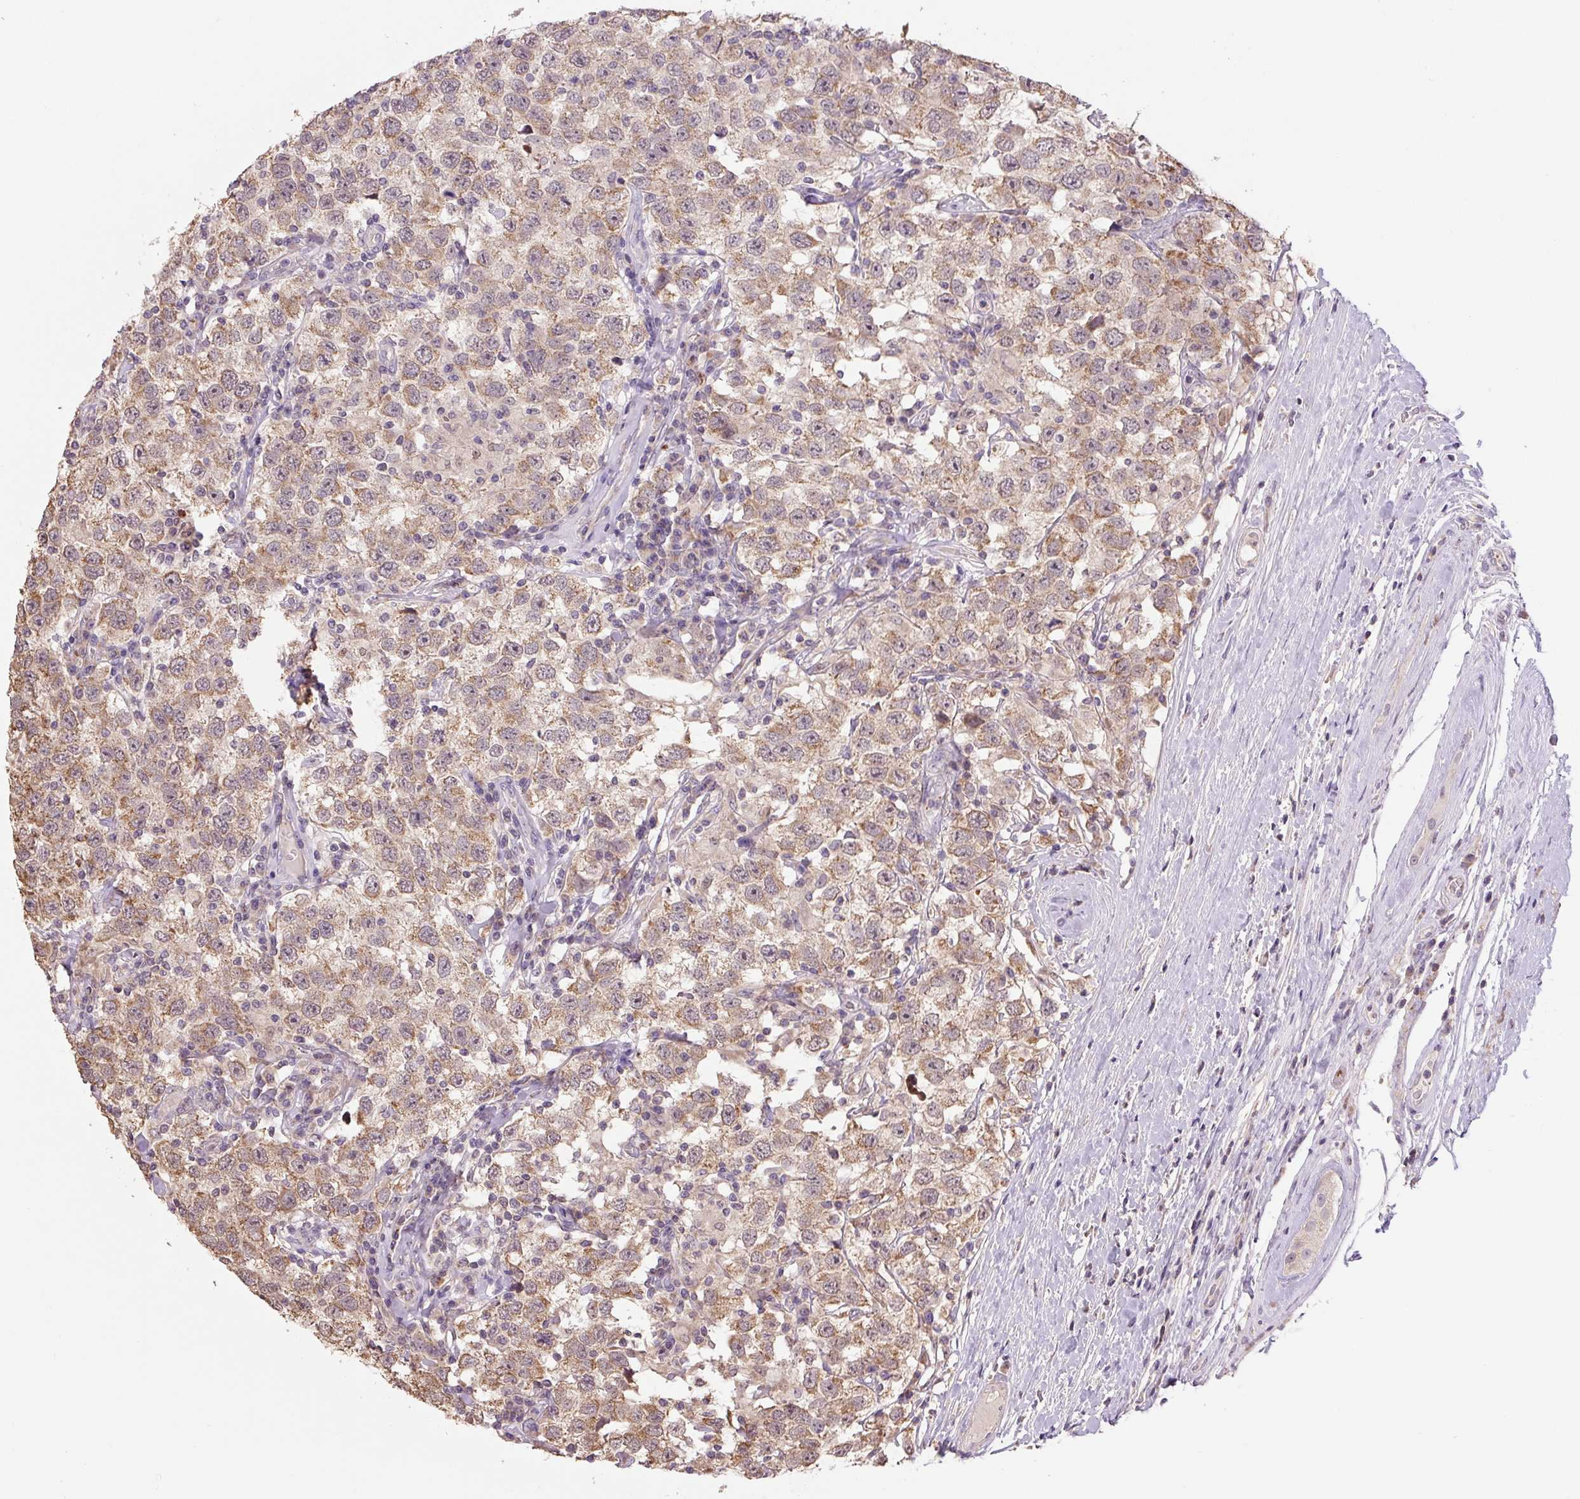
{"staining": {"intensity": "moderate", "quantity": ">75%", "location": "cytoplasmic/membranous"}, "tissue": "testis cancer", "cell_type": "Tumor cells", "image_type": "cancer", "snomed": [{"axis": "morphology", "description": "Seminoma, NOS"}, {"axis": "topography", "description": "Testis"}], "caption": "Protein analysis of seminoma (testis) tissue reveals moderate cytoplasmic/membranous expression in about >75% of tumor cells.", "gene": "TMEM160", "patient": {"sex": "male", "age": 41}}